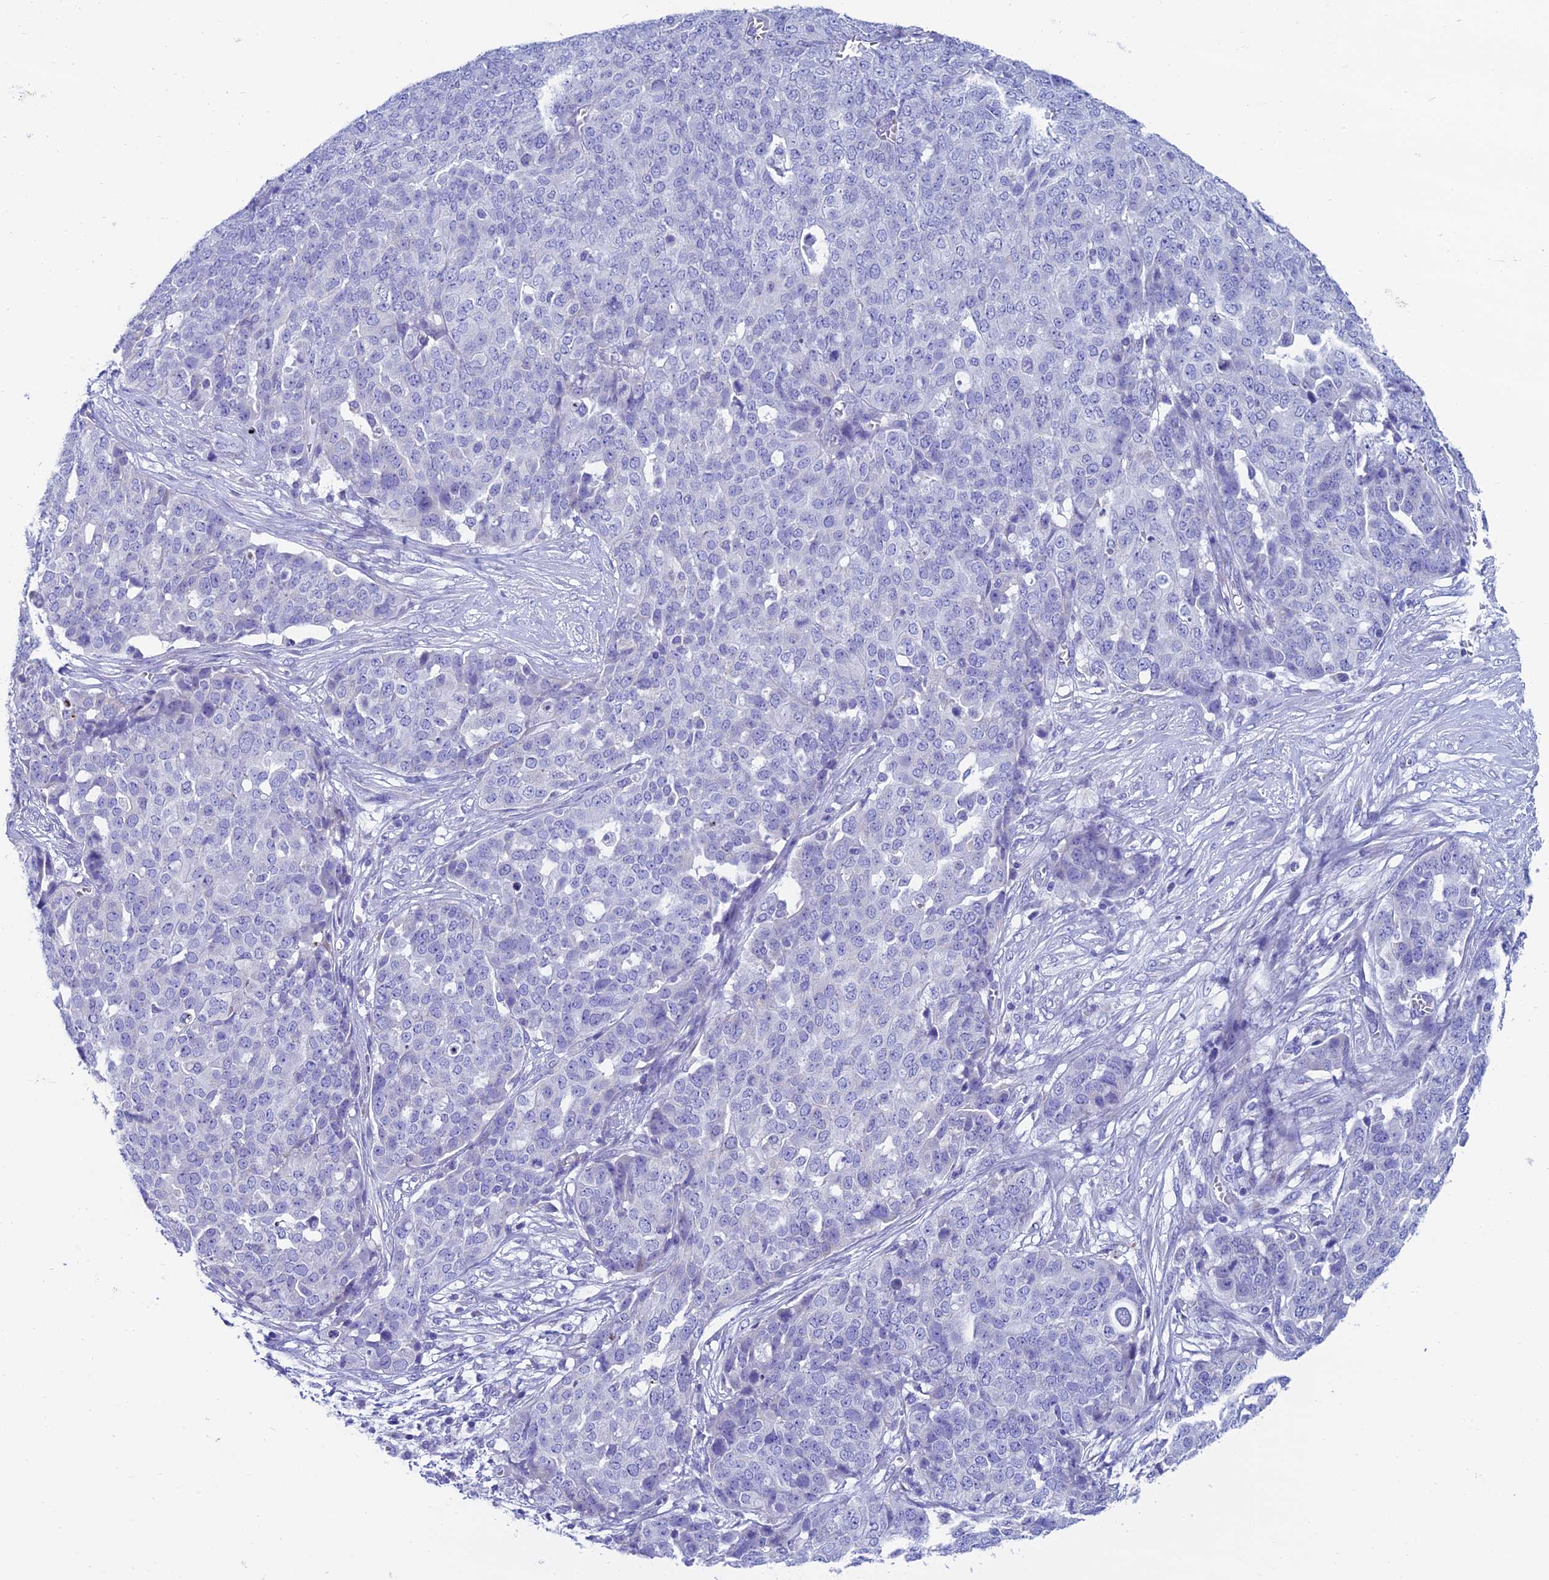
{"staining": {"intensity": "negative", "quantity": "none", "location": "none"}, "tissue": "ovarian cancer", "cell_type": "Tumor cells", "image_type": "cancer", "snomed": [{"axis": "morphology", "description": "Cystadenocarcinoma, serous, NOS"}, {"axis": "topography", "description": "Soft tissue"}, {"axis": "topography", "description": "Ovary"}], "caption": "Histopathology image shows no significant protein positivity in tumor cells of ovarian cancer.", "gene": "REEP4", "patient": {"sex": "female", "age": 57}}